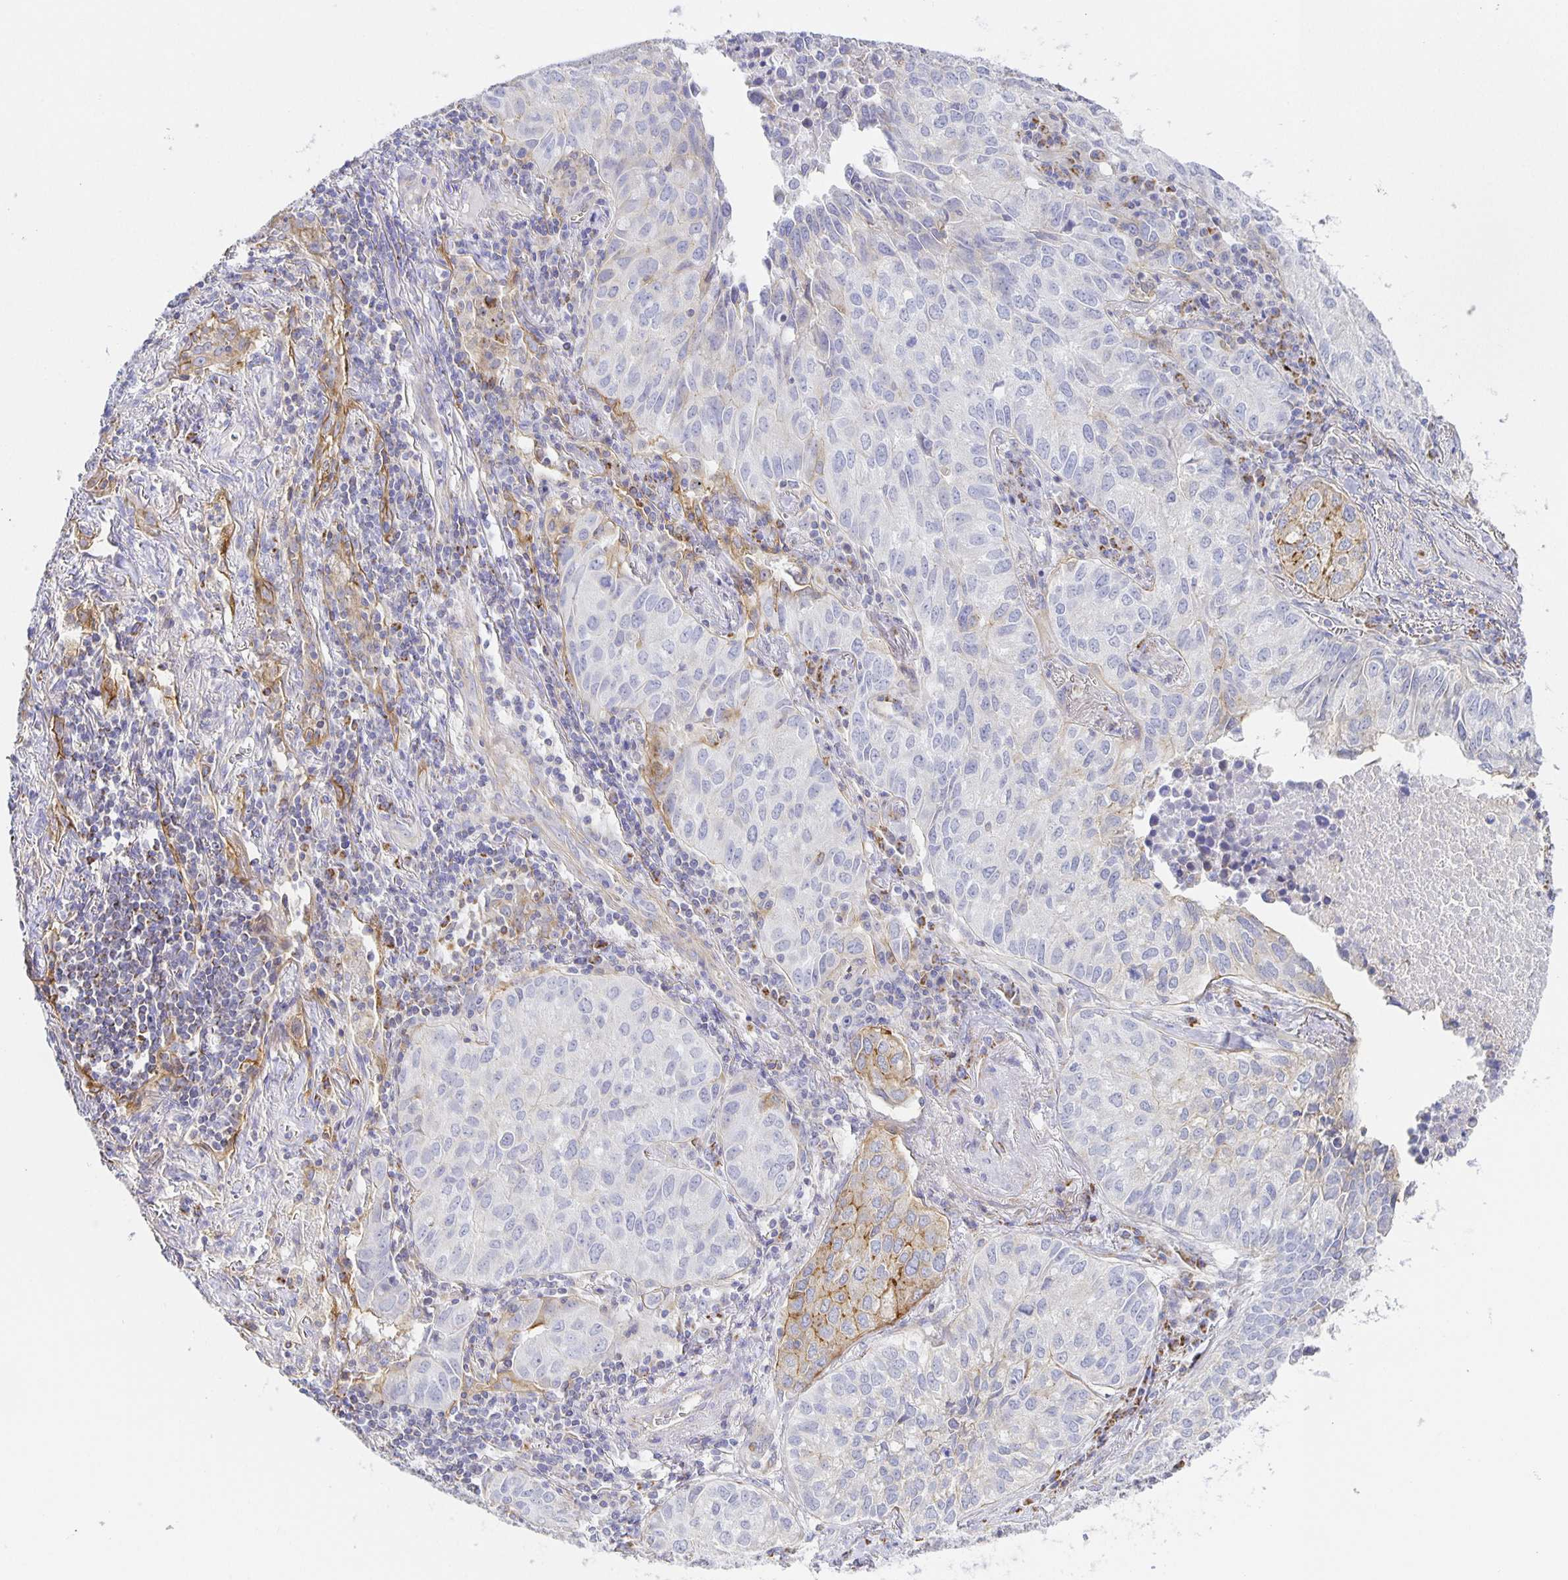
{"staining": {"intensity": "negative", "quantity": "none", "location": "none"}, "tissue": "lung cancer", "cell_type": "Tumor cells", "image_type": "cancer", "snomed": [{"axis": "morphology", "description": "Adenocarcinoma, NOS"}, {"axis": "topography", "description": "Lung"}], "caption": "This micrograph is of lung cancer (adenocarcinoma) stained with immunohistochemistry (IHC) to label a protein in brown with the nuclei are counter-stained blue. There is no positivity in tumor cells.", "gene": "FLRT3", "patient": {"sex": "female", "age": 50}}